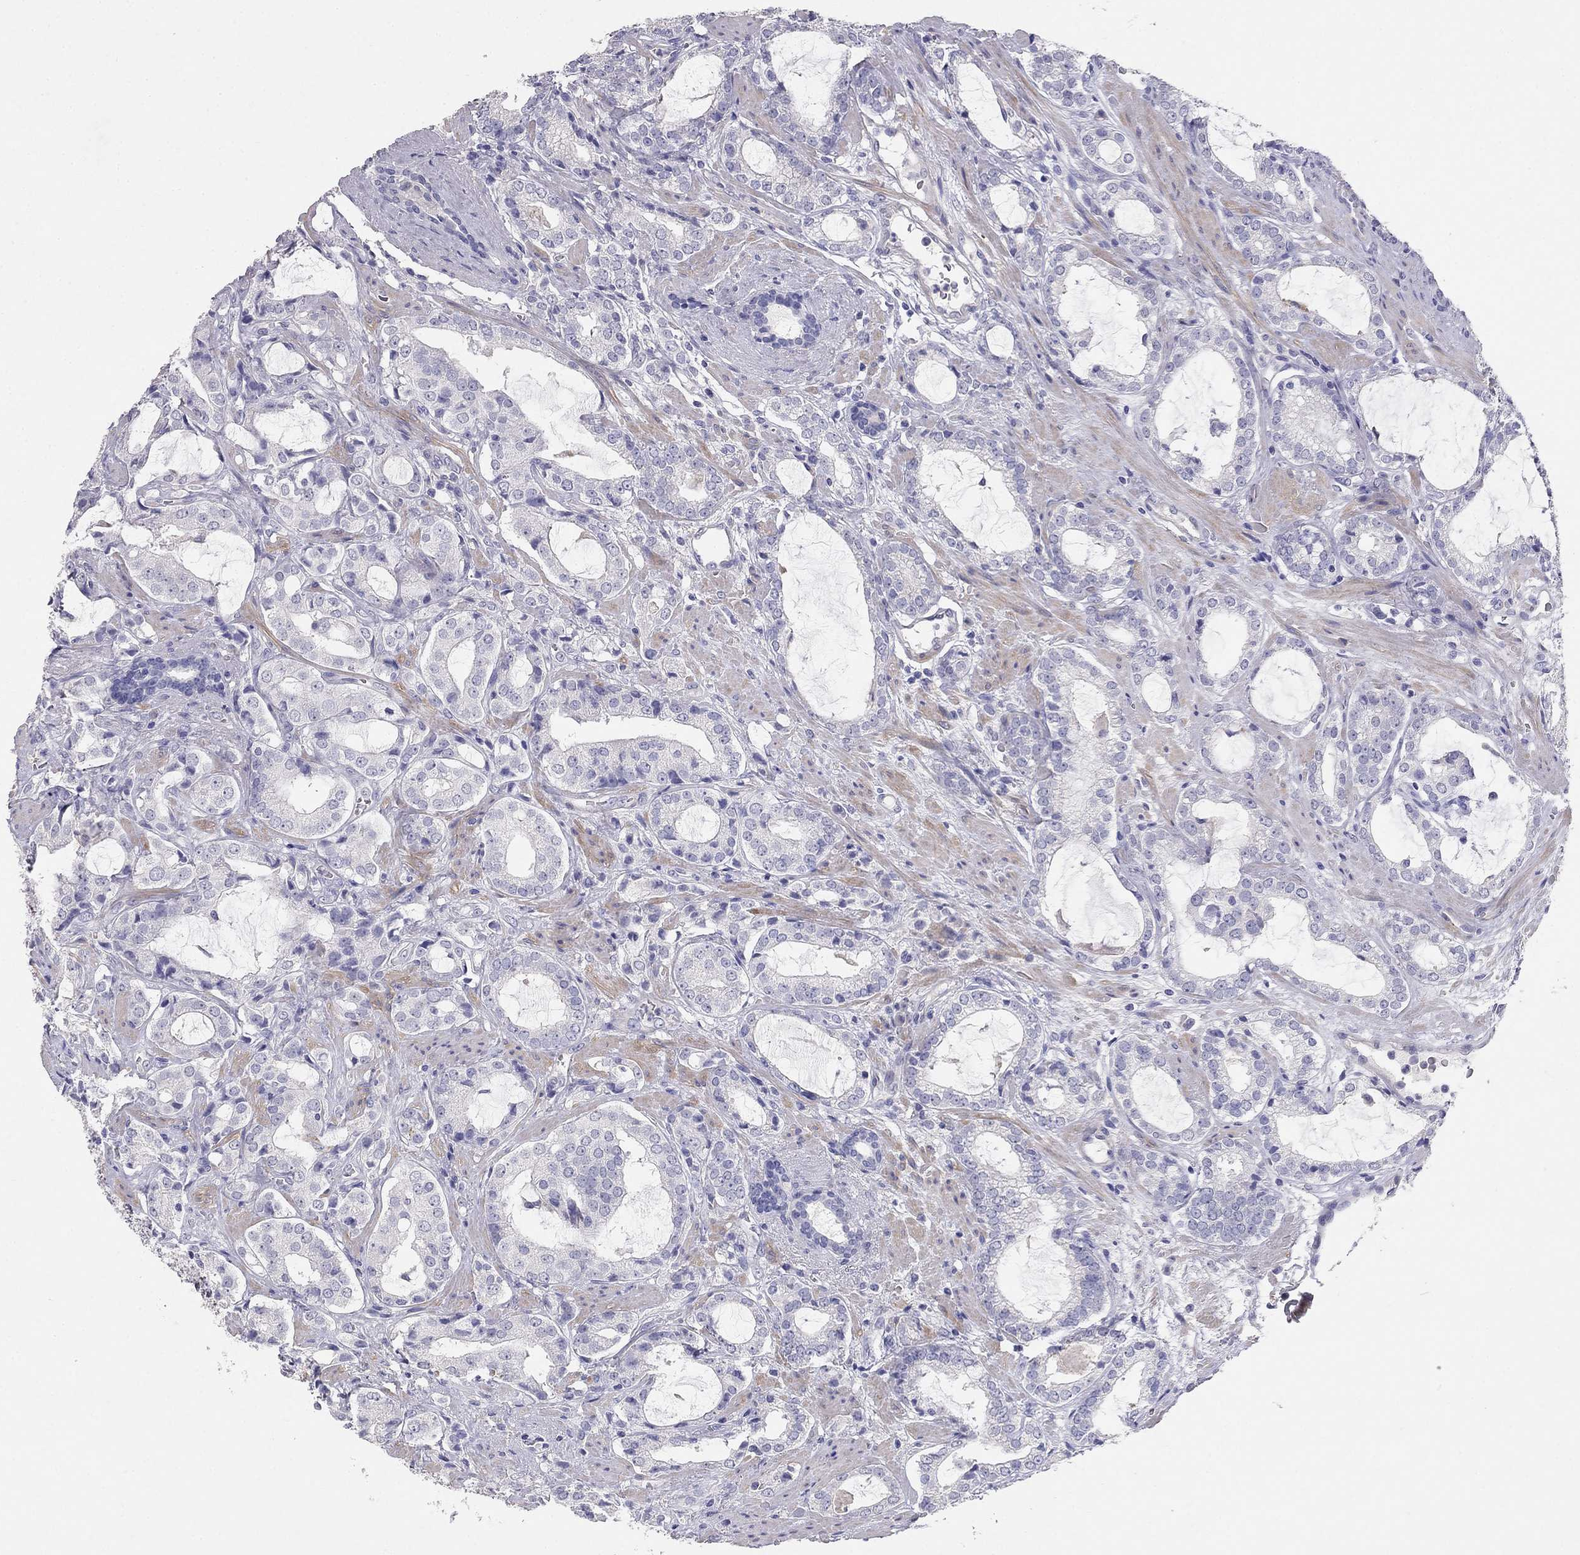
{"staining": {"intensity": "negative", "quantity": "none", "location": "none"}, "tissue": "prostate cancer", "cell_type": "Tumor cells", "image_type": "cancer", "snomed": [{"axis": "morphology", "description": "Adenocarcinoma, NOS"}, {"axis": "topography", "description": "Prostate"}], "caption": "Tumor cells show no significant protein staining in adenocarcinoma (prostate).", "gene": "LY6H", "patient": {"sex": "male", "age": 66}}